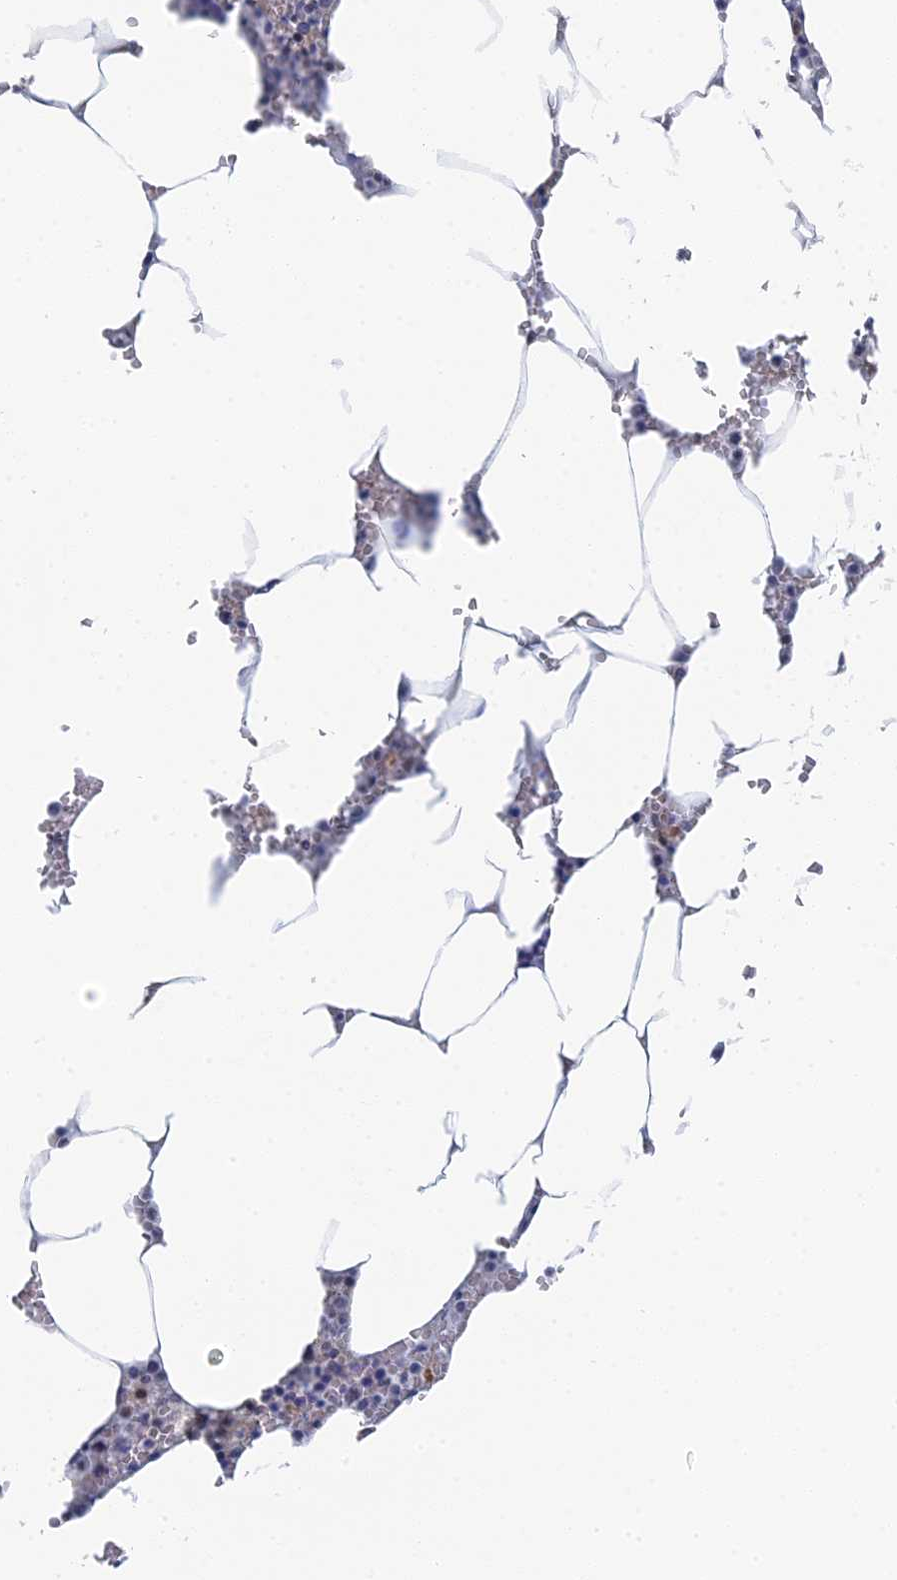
{"staining": {"intensity": "negative", "quantity": "none", "location": "none"}, "tissue": "bone marrow", "cell_type": "Hematopoietic cells", "image_type": "normal", "snomed": [{"axis": "morphology", "description": "Normal tissue, NOS"}, {"axis": "topography", "description": "Bone marrow"}], "caption": "This is a micrograph of immunohistochemistry (IHC) staining of normal bone marrow, which shows no staining in hematopoietic cells.", "gene": "TSSC4", "patient": {"sex": "male", "age": 70}}